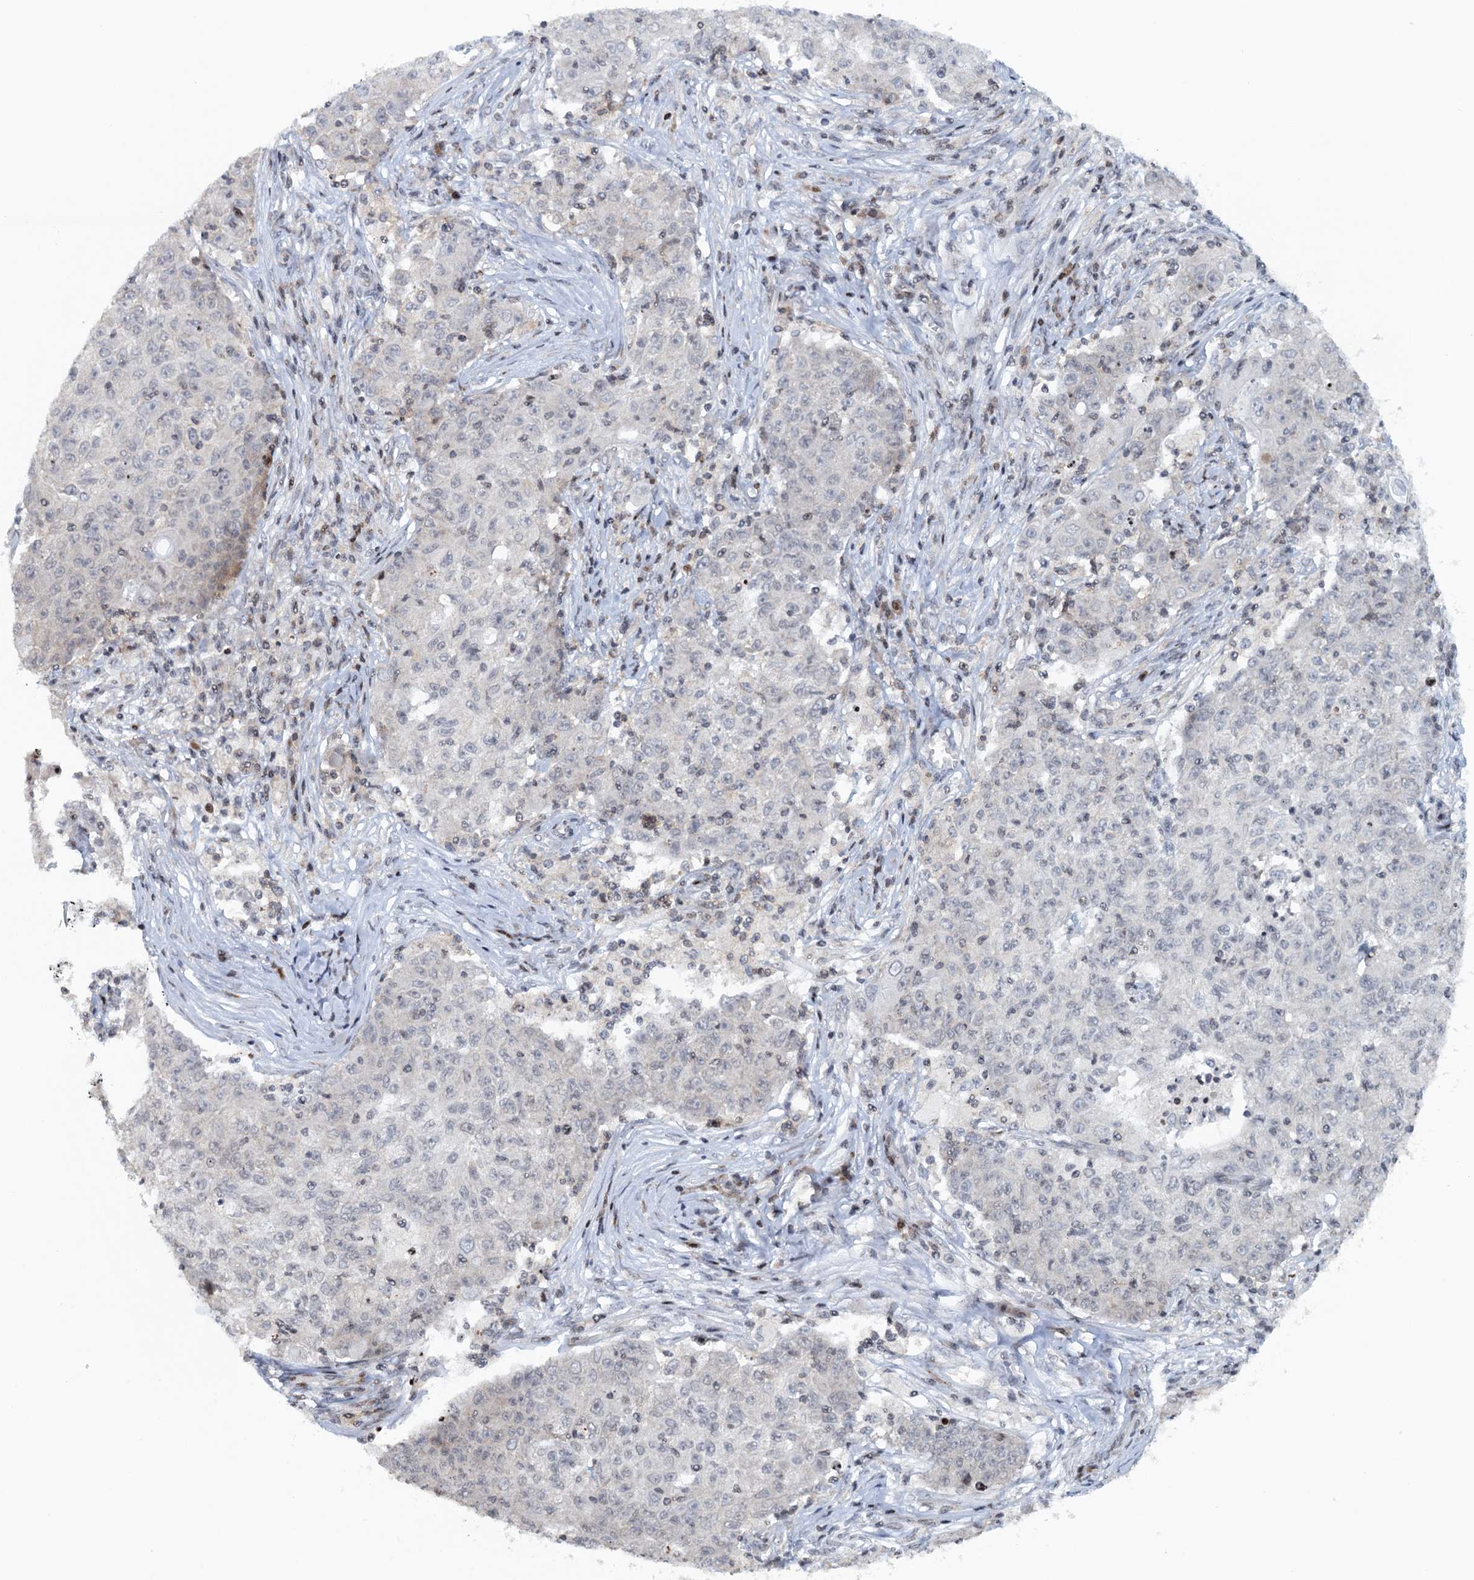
{"staining": {"intensity": "negative", "quantity": "none", "location": "none"}, "tissue": "ovarian cancer", "cell_type": "Tumor cells", "image_type": "cancer", "snomed": [{"axis": "morphology", "description": "Carcinoma, endometroid"}, {"axis": "topography", "description": "Ovary"}], "caption": "Photomicrograph shows no protein positivity in tumor cells of ovarian cancer (endometroid carcinoma) tissue.", "gene": "FYB1", "patient": {"sex": "female", "age": 42}}